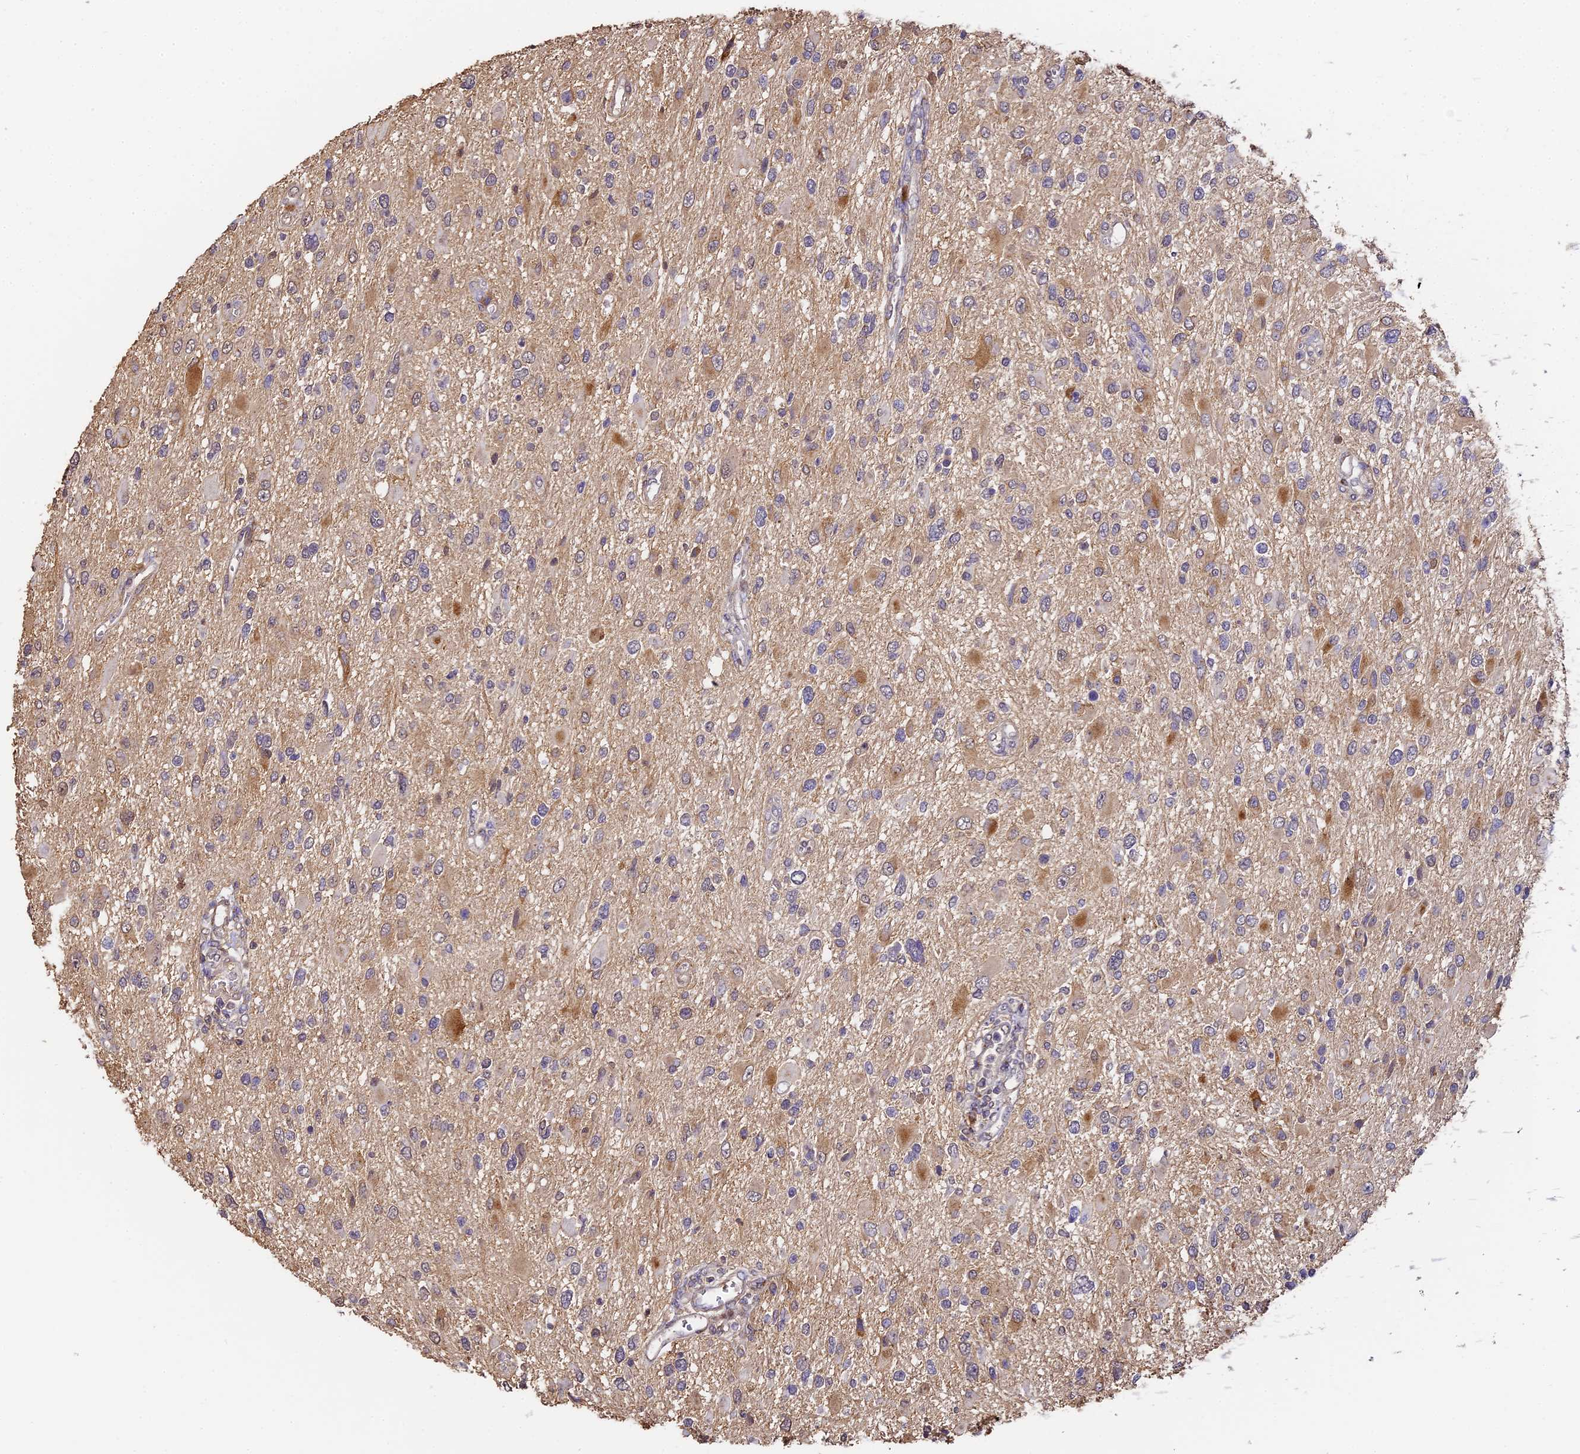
{"staining": {"intensity": "moderate", "quantity": "<25%", "location": "cytoplasmic/membranous"}, "tissue": "glioma", "cell_type": "Tumor cells", "image_type": "cancer", "snomed": [{"axis": "morphology", "description": "Glioma, malignant, High grade"}, {"axis": "topography", "description": "Brain"}], "caption": "There is low levels of moderate cytoplasmic/membranous staining in tumor cells of malignant glioma (high-grade), as demonstrated by immunohistochemical staining (brown color).", "gene": "SLC11A1", "patient": {"sex": "male", "age": 53}}